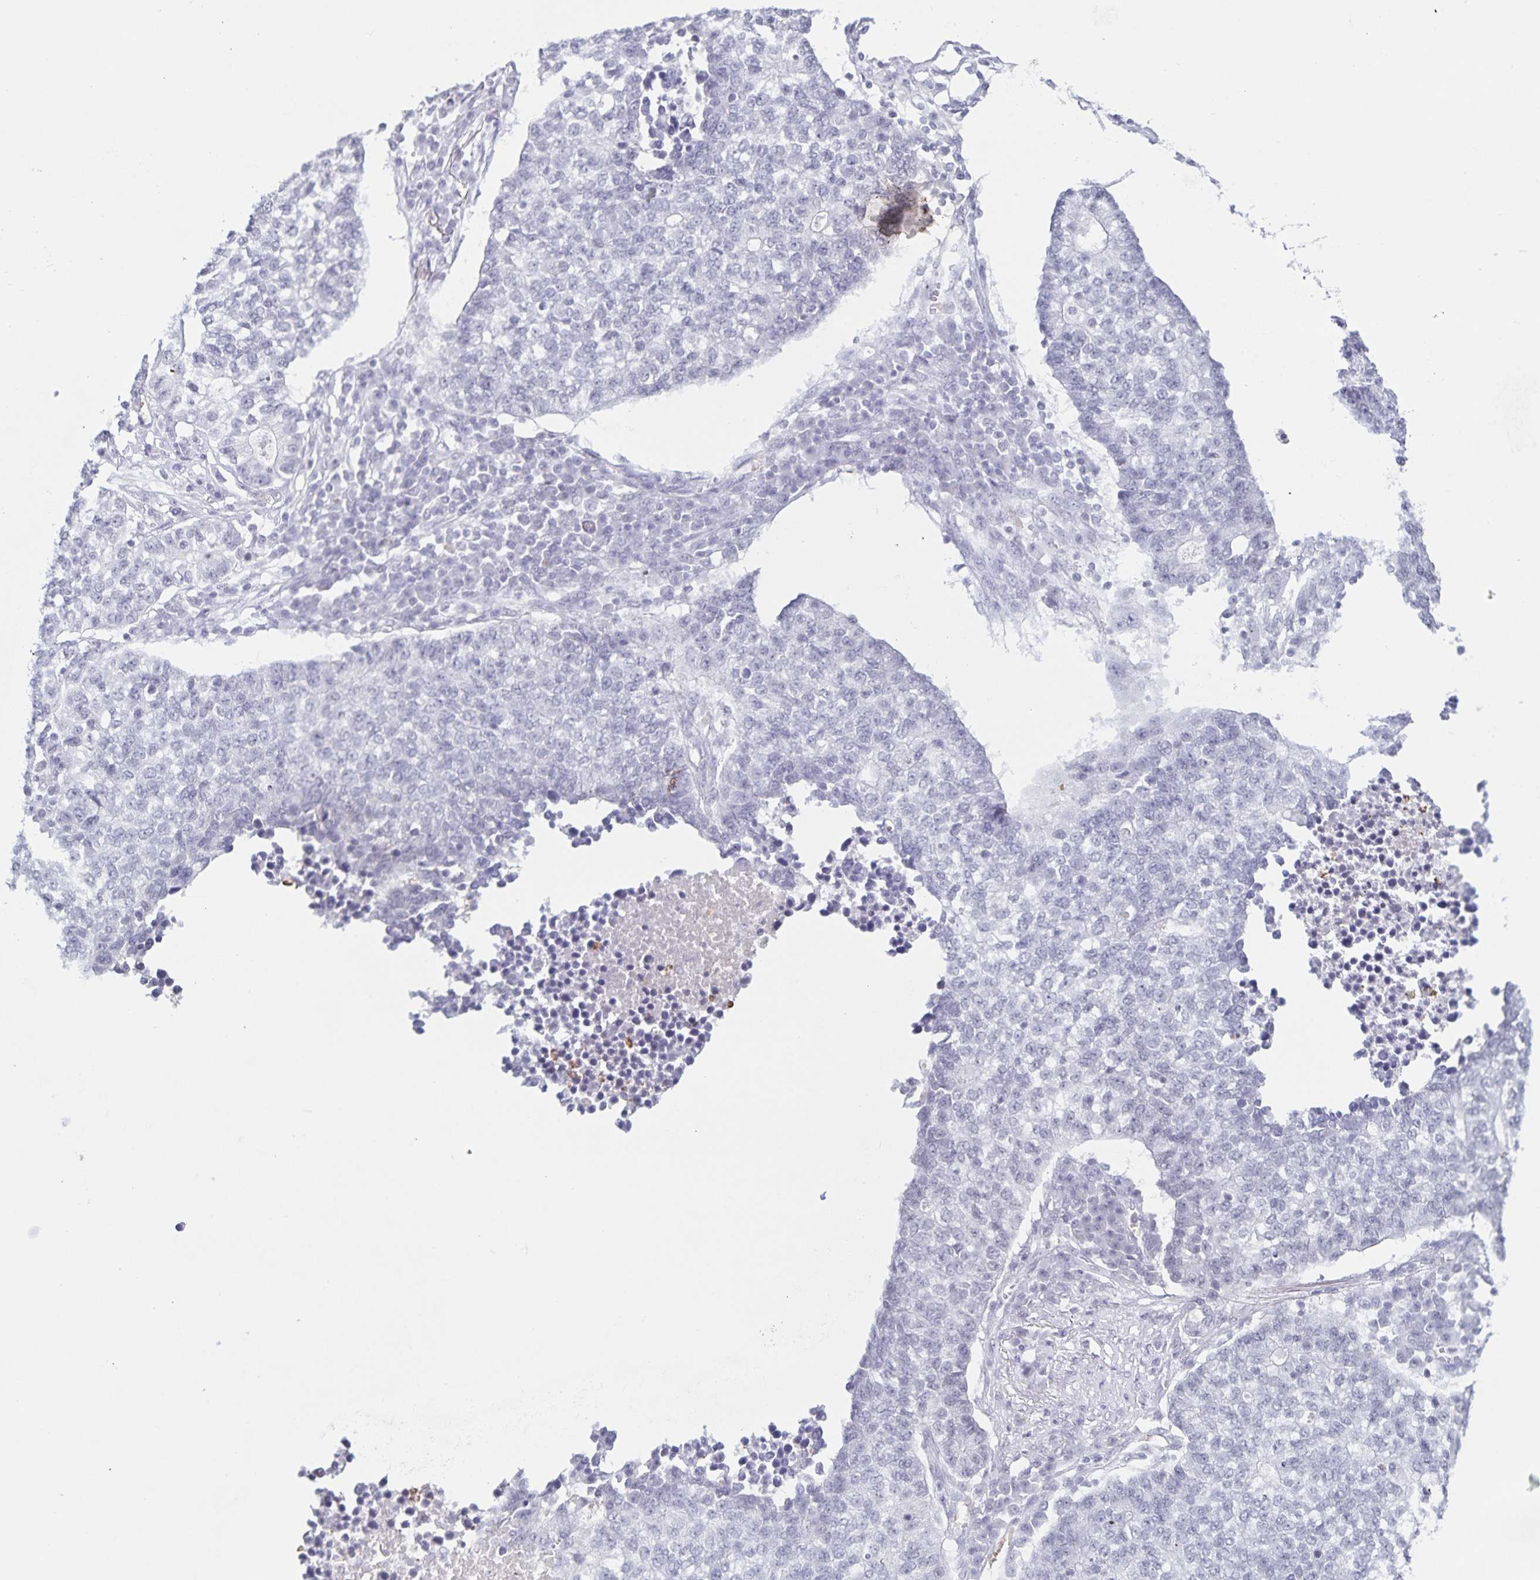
{"staining": {"intensity": "negative", "quantity": "none", "location": "none"}, "tissue": "lung cancer", "cell_type": "Tumor cells", "image_type": "cancer", "snomed": [{"axis": "morphology", "description": "Adenocarcinoma, NOS"}, {"axis": "topography", "description": "Lung"}], "caption": "A photomicrograph of lung cancer (adenocarcinoma) stained for a protein reveals no brown staining in tumor cells.", "gene": "LCE6A", "patient": {"sex": "male", "age": 57}}